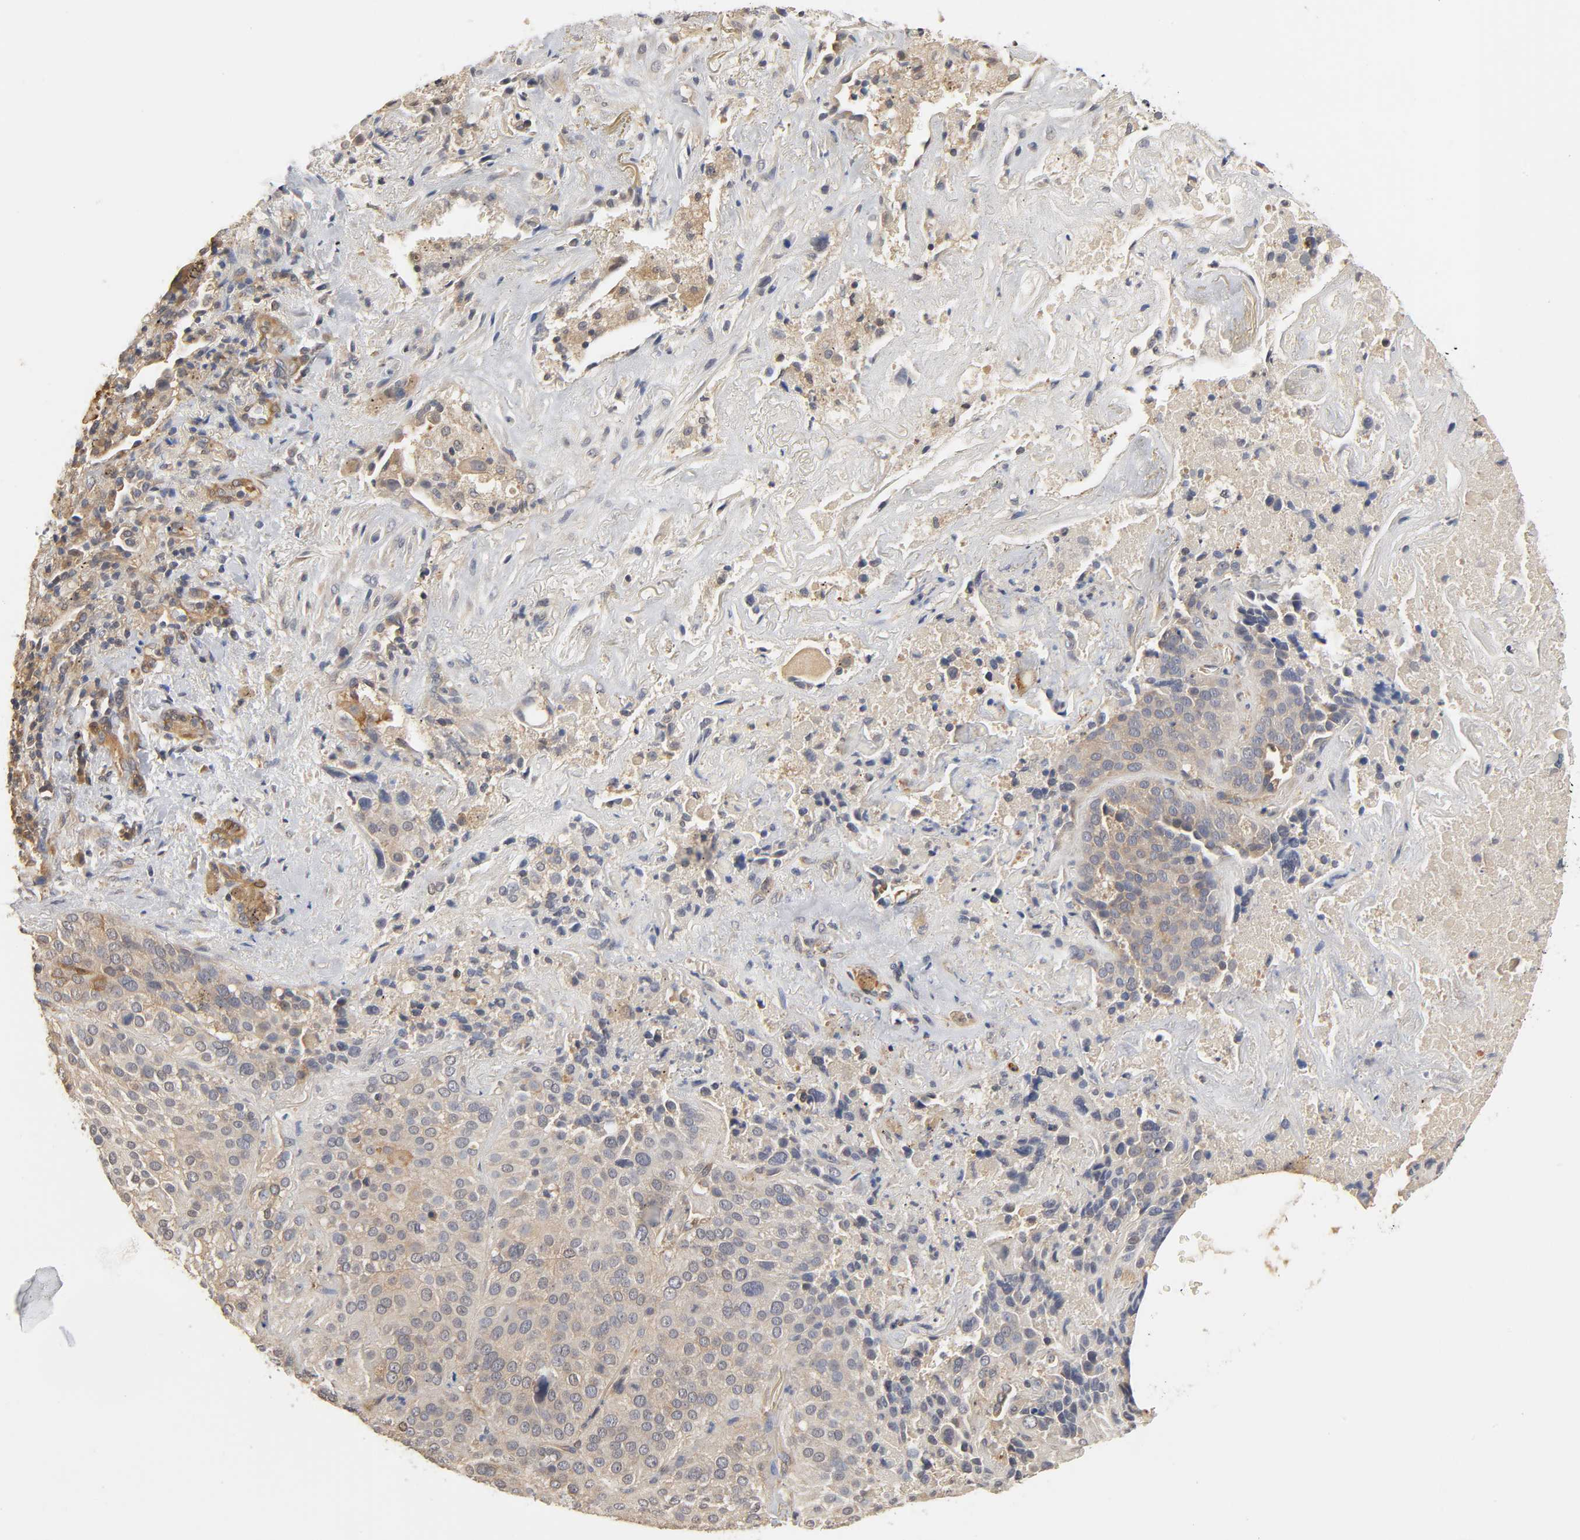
{"staining": {"intensity": "weak", "quantity": ">75%", "location": "cytoplasmic/membranous"}, "tissue": "lung cancer", "cell_type": "Tumor cells", "image_type": "cancer", "snomed": [{"axis": "morphology", "description": "Squamous cell carcinoma, NOS"}, {"axis": "topography", "description": "Lung"}], "caption": "An immunohistochemistry histopathology image of tumor tissue is shown. Protein staining in brown labels weak cytoplasmic/membranous positivity in lung squamous cell carcinoma within tumor cells.", "gene": "PDE5A", "patient": {"sex": "male", "age": 54}}